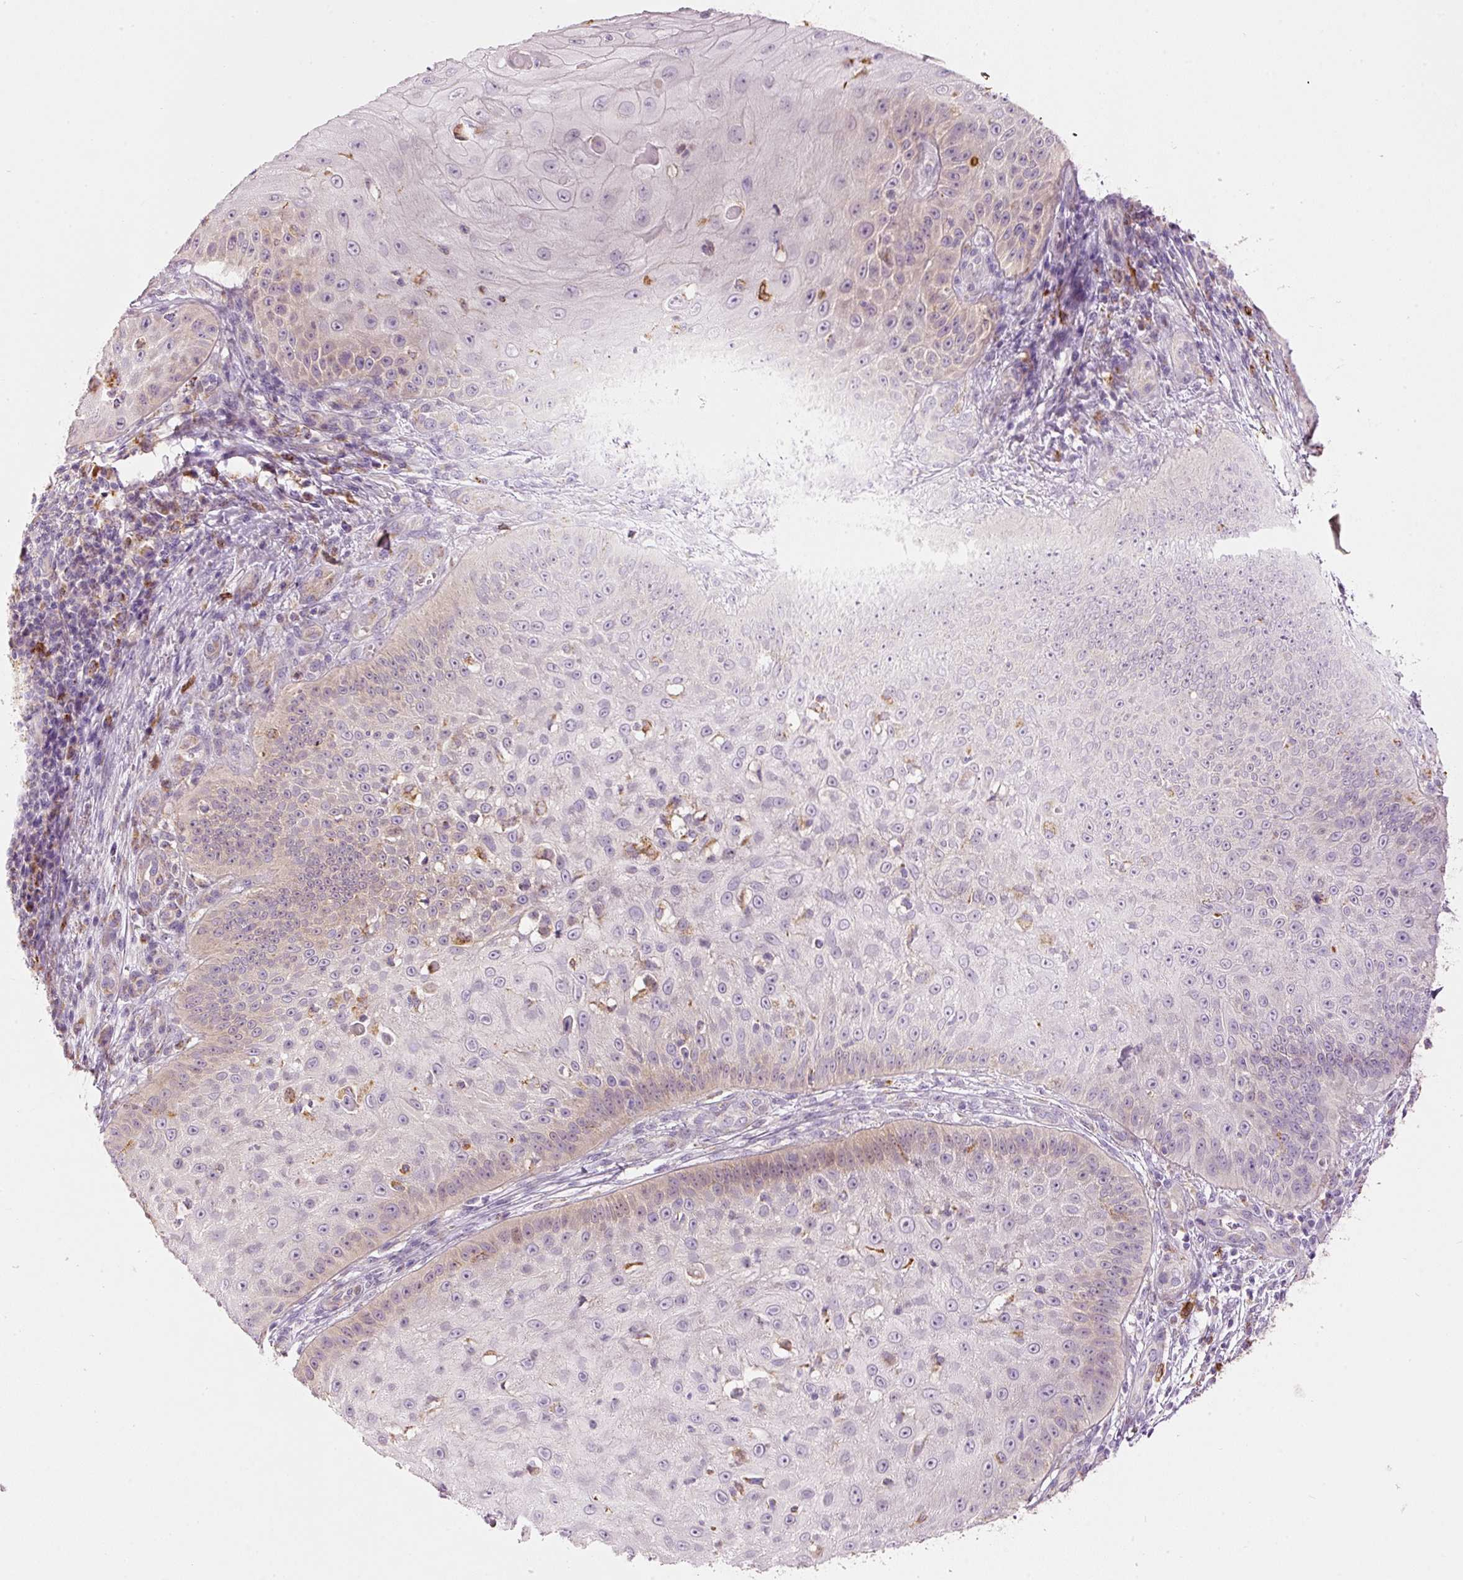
{"staining": {"intensity": "weak", "quantity": "<25%", "location": "cytoplasmic/membranous"}, "tissue": "skin cancer", "cell_type": "Tumor cells", "image_type": "cancer", "snomed": [{"axis": "morphology", "description": "Squamous cell carcinoma, NOS"}, {"axis": "topography", "description": "Skin"}], "caption": "DAB (3,3'-diaminobenzidine) immunohistochemical staining of human skin squamous cell carcinoma shows no significant staining in tumor cells.", "gene": "MTHFD2", "patient": {"sex": "male", "age": 70}}